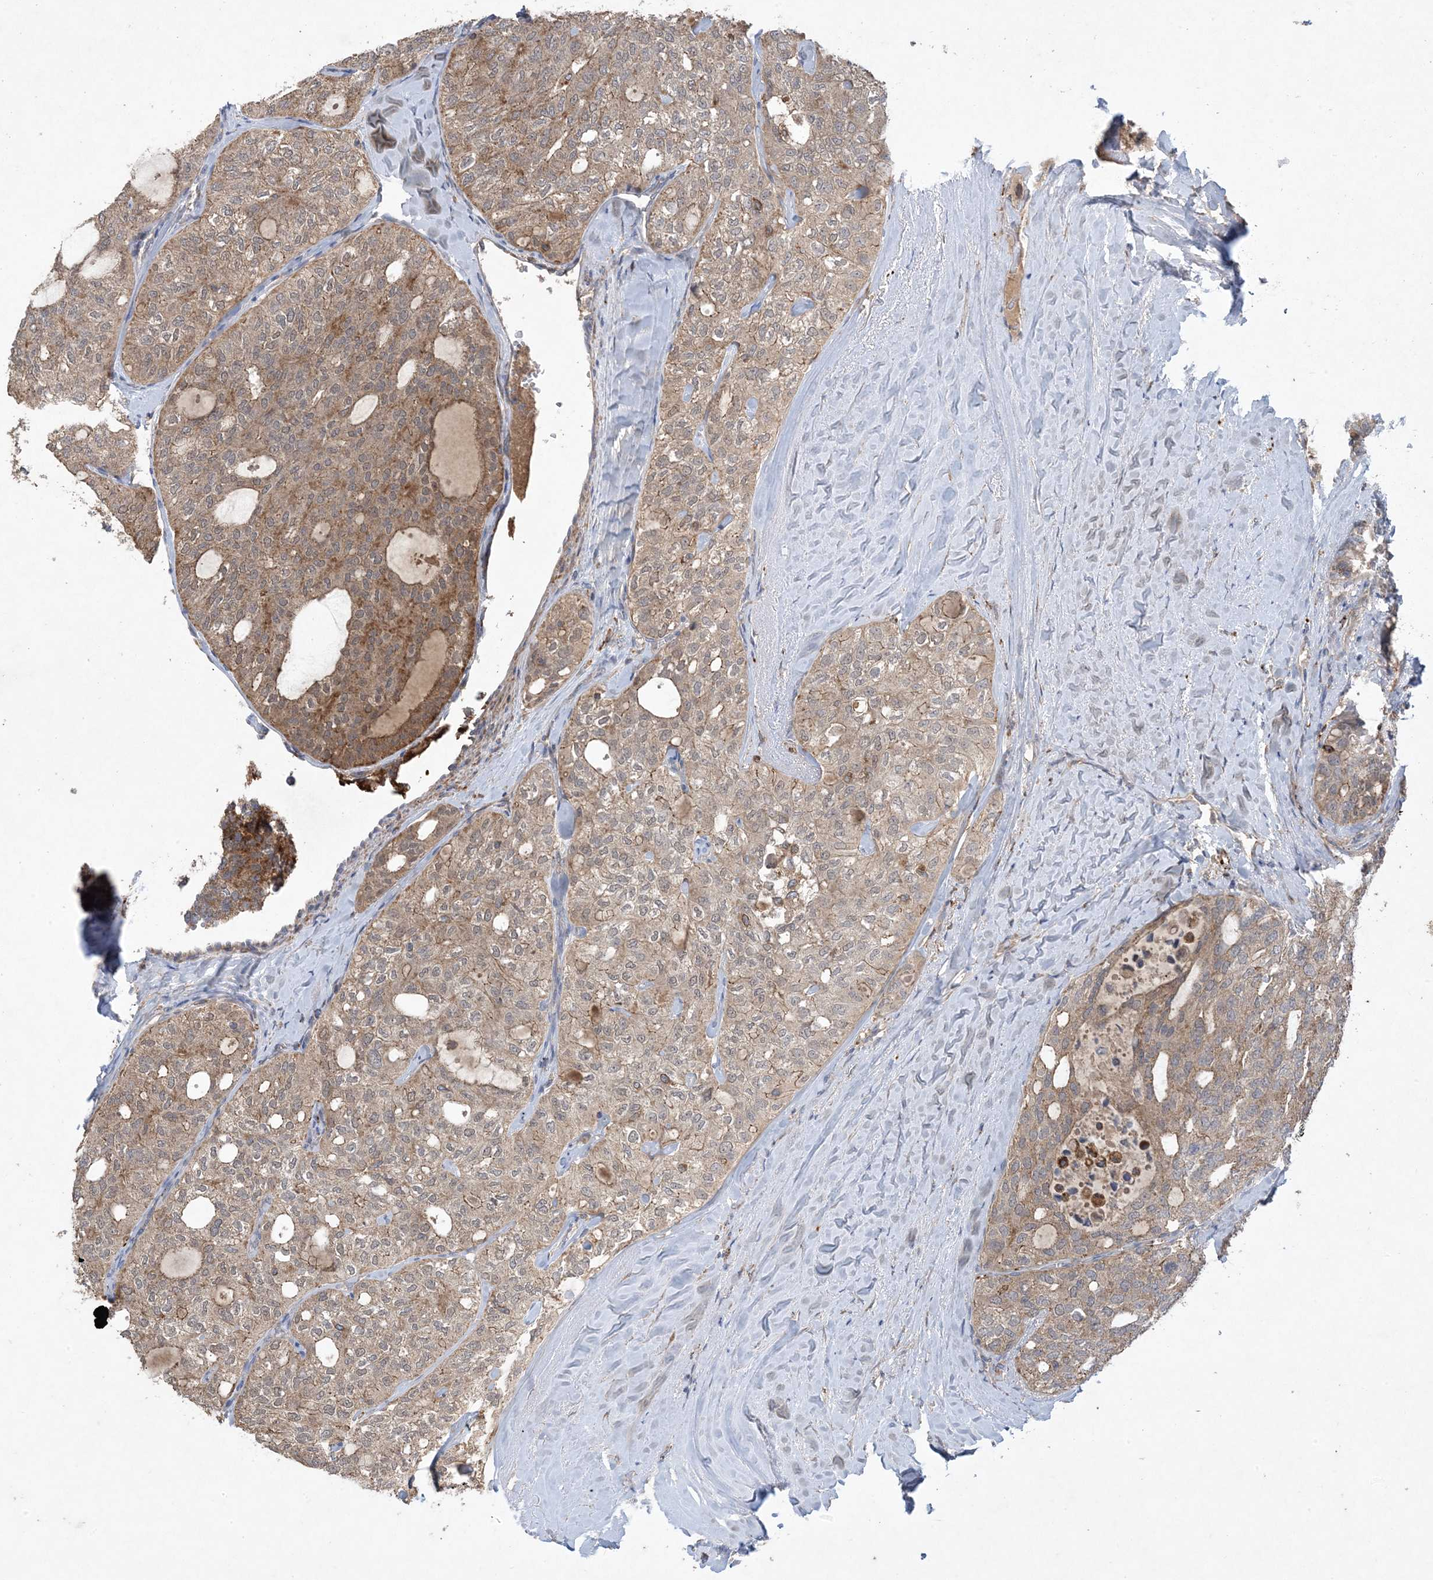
{"staining": {"intensity": "moderate", "quantity": ">75%", "location": "cytoplasmic/membranous"}, "tissue": "thyroid cancer", "cell_type": "Tumor cells", "image_type": "cancer", "snomed": [{"axis": "morphology", "description": "Follicular adenoma carcinoma, NOS"}, {"axis": "topography", "description": "Thyroid gland"}], "caption": "Protein staining shows moderate cytoplasmic/membranous expression in approximately >75% of tumor cells in thyroid follicular adenoma carcinoma.", "gene": "MASP2", "patient": {"sex": "male", "age": 75}}